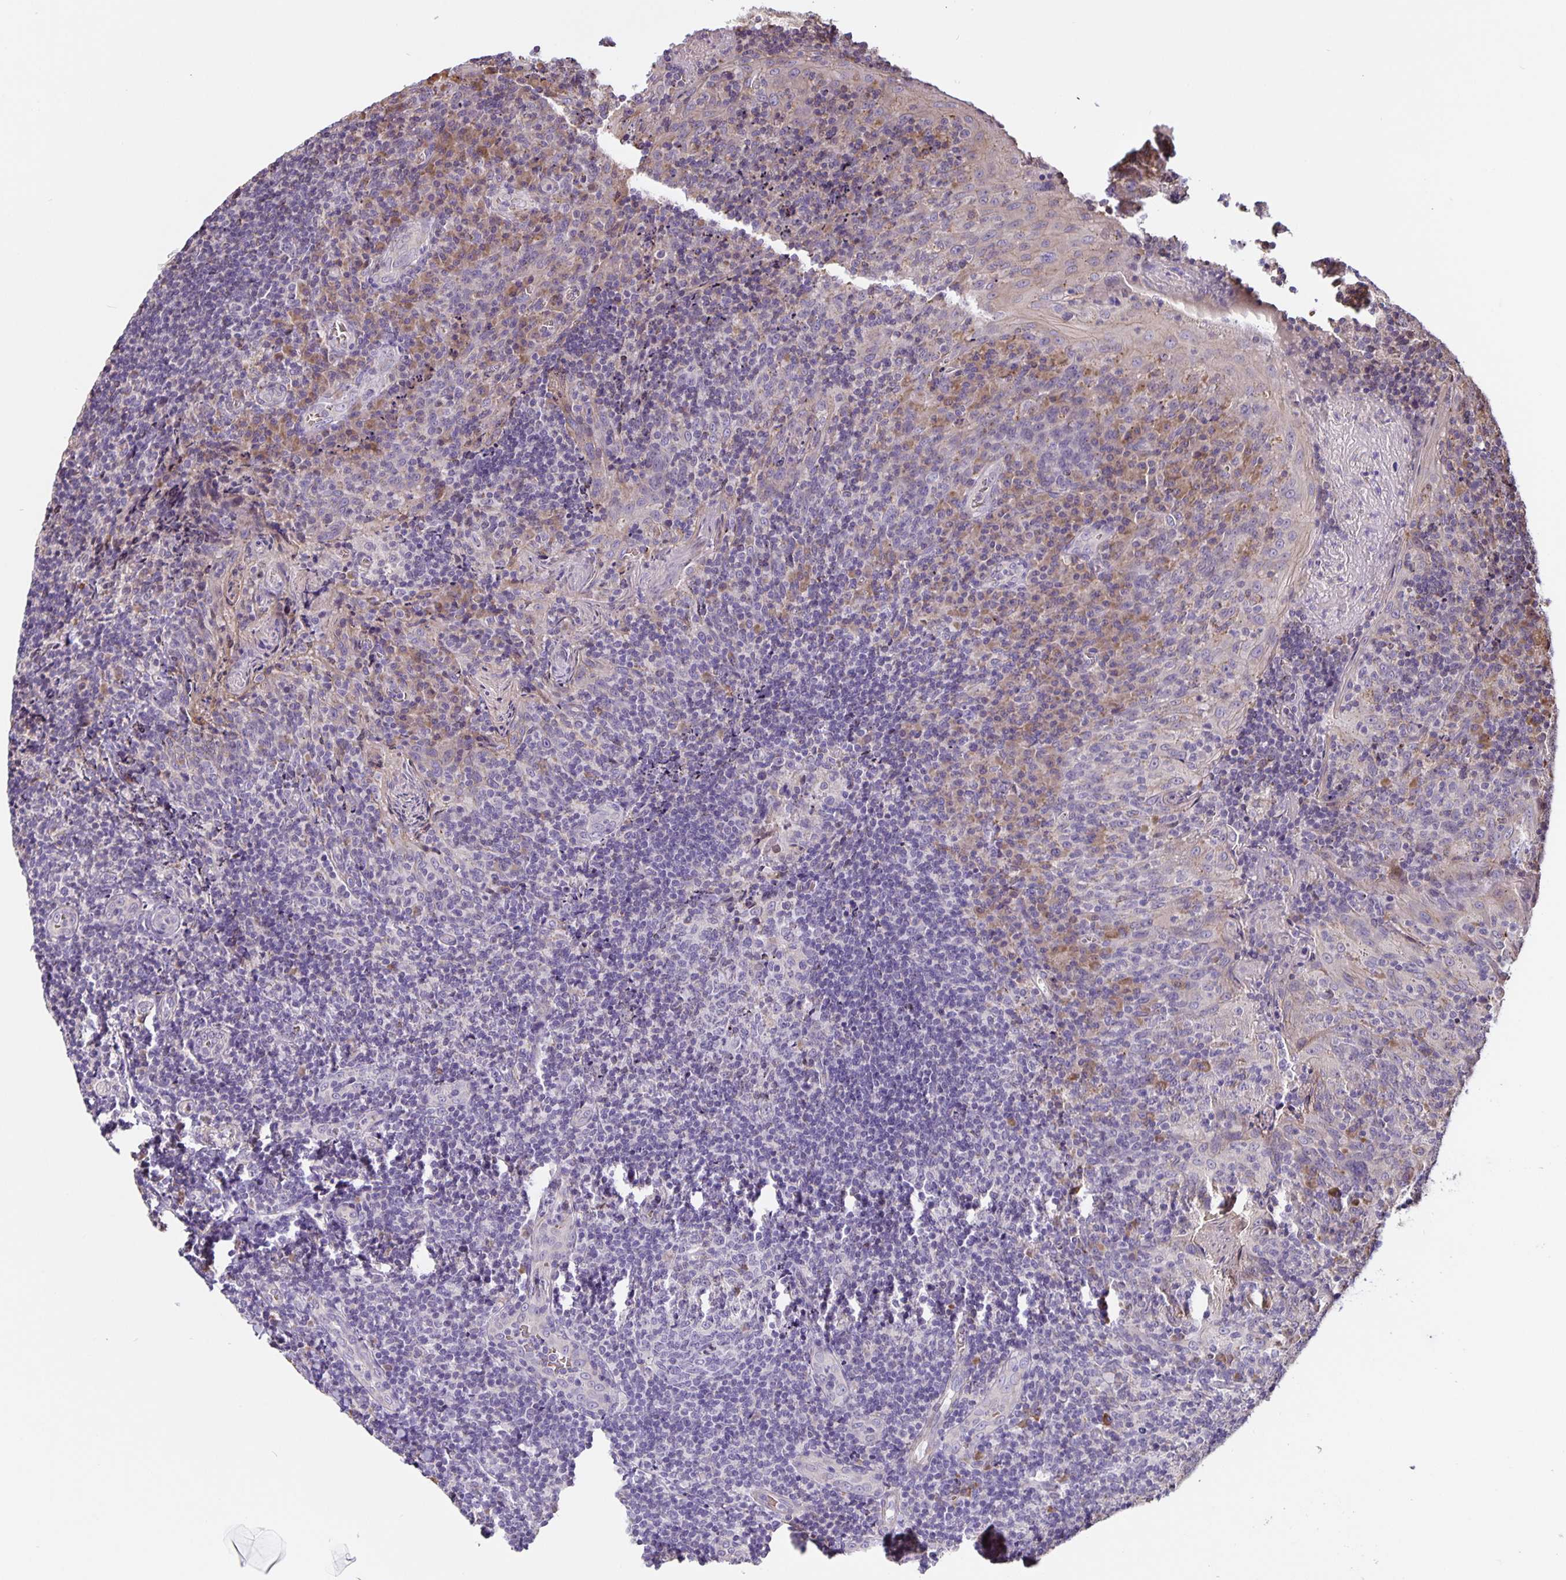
{"staining": {"intensity": "moderate", "quantity": "<25%", "location": "cytoplasmic/membranous"}, "tissue": "tonsil", "cell_type": "Germinal center cells", "image_type": "normal", "snomed": [{"axis": "morphology", "description": "Normal tissue, NOS"}, {"axis": "topography", "description": "Tonsil"}], "caption": "Immunohistochemical staining of unremarkable human tonsil demonstrates <25% levels of moderate cytoplasmic/membranous protein staining in about <25% of germinal center cells.", "gene": "TMEM71", "patient": {"sex": "male", "age": 17}}